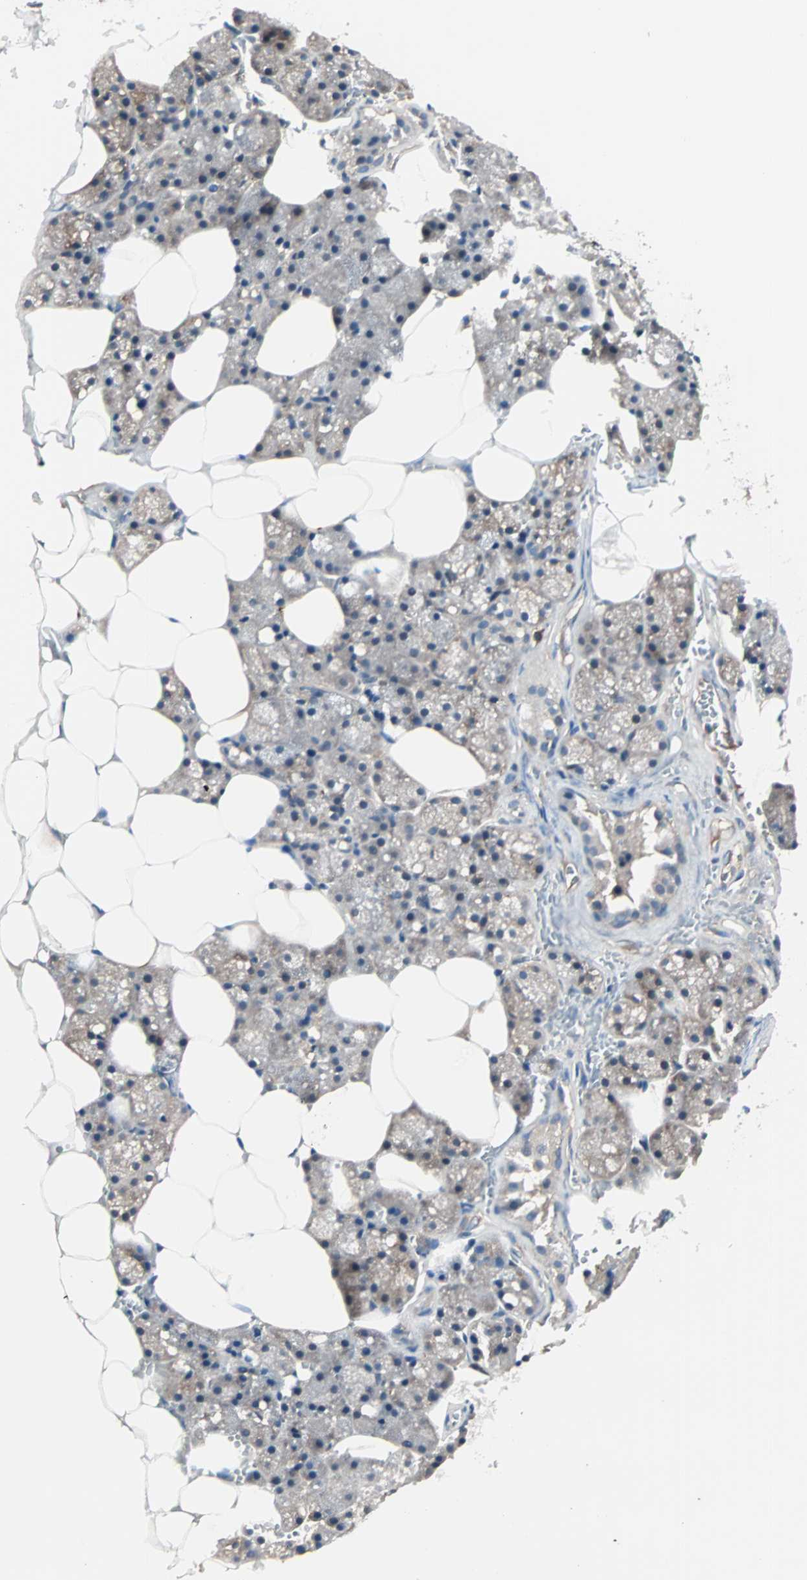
{"staining": {"intensity": "weak", "quantity": "<25%", "location": "cytoplasmic/membranous"}, "tissue": "salivary gland", "cell_type": "Glandular cells", "image_type": "normal", "snomed": [{"axis": "morphology", "description": "Normal tissue, NOS"}, {"axis": "topography", "description": "Salivary gland"}], "caption": "Glandular cells show no significant protein staining in benign salivary gland. (DAB immunohistochemistry, high magnification).", "gene": "CAD", "patient": {"sex": "male", "age": 62}}